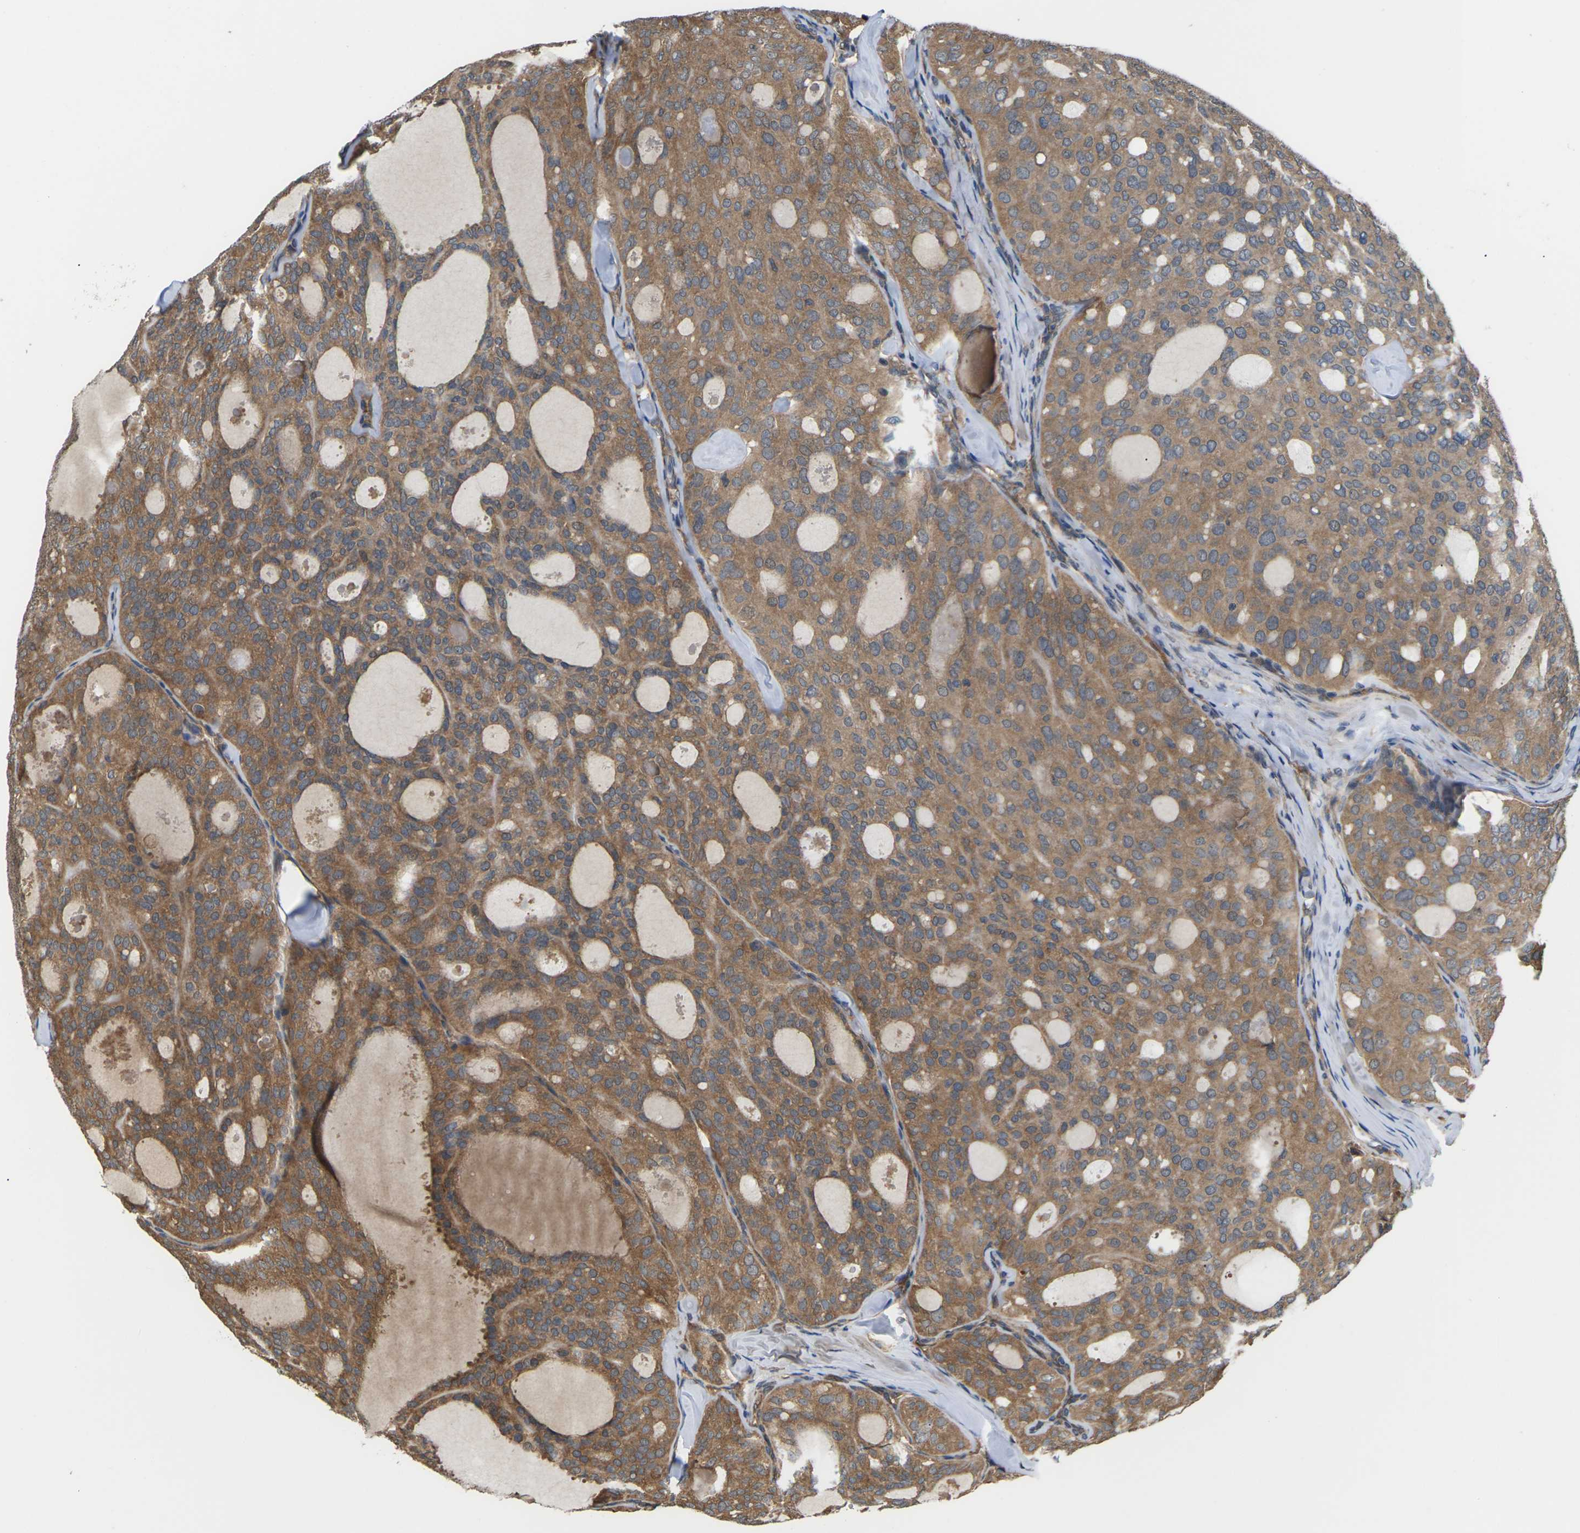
{"staining": {"intensity": "moderate", "quantity": ">75%", "location": "cytoplasmic/membranous"}, "tissue": "thyroid cancer", "cell_type": "Tumor cells", "image_type": "cancer", "snomed": [{"axis": "morphology", "description": "Follicular adenoma carcinoma, NOS"}, {"axis": "topography", "description": "Thyroid gland"}], "caption": "High-magnification brightfield microscopy of follicular adenoma carcinoma (thyroid) stained with DAB (3,3'-diaminobenzidine) (brown) and counterstained with hematoxylin (blue). tumor cells exhibit moderate cytoplasmic/membranous staining is appreciated in approximately>75% of cells. Immunohistochemistry stains the protein of interest in brown and the nuclei are stained blue.", "gene": "NRAS", "patient": {"sex": "male", "age": 75}}